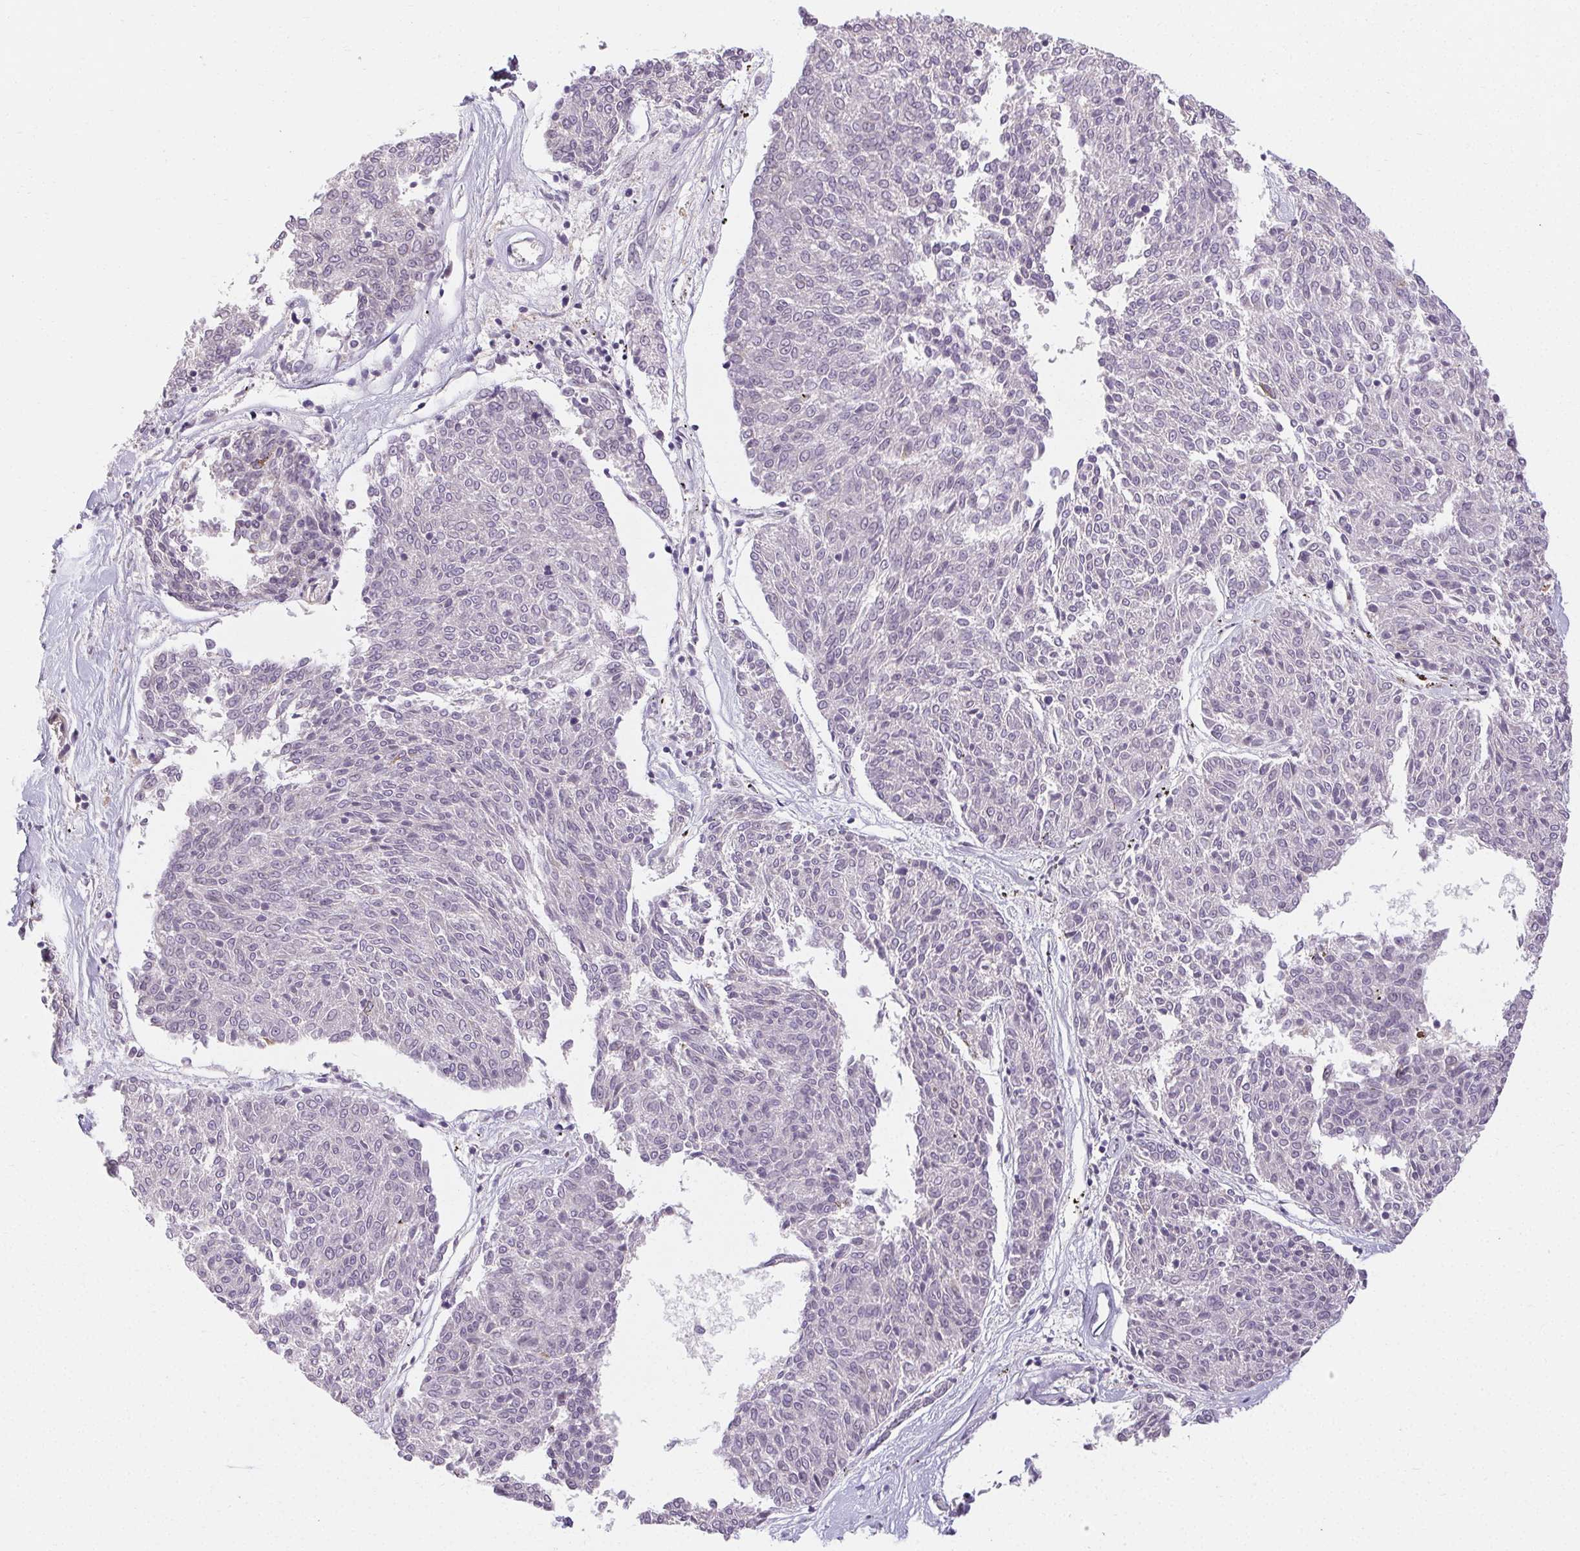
{"staining": {"intensity": "negative", "quantity": "none", "location": "none"}, "tissue": "melanoma", "cell_type": "Tumor cells", "image_type": "cancer", "snomed": [{"axis": "morphology", "description": "Malignant melanoma, NOS"}, {"axis": "topography", "description": "Skin"}], "caption": "DAB immunohistochemical staining of melanoma displays no significant positivity in tumor cells.", "gene": "TMEM52B", "patient": {"sex": "female", "age": 72}}